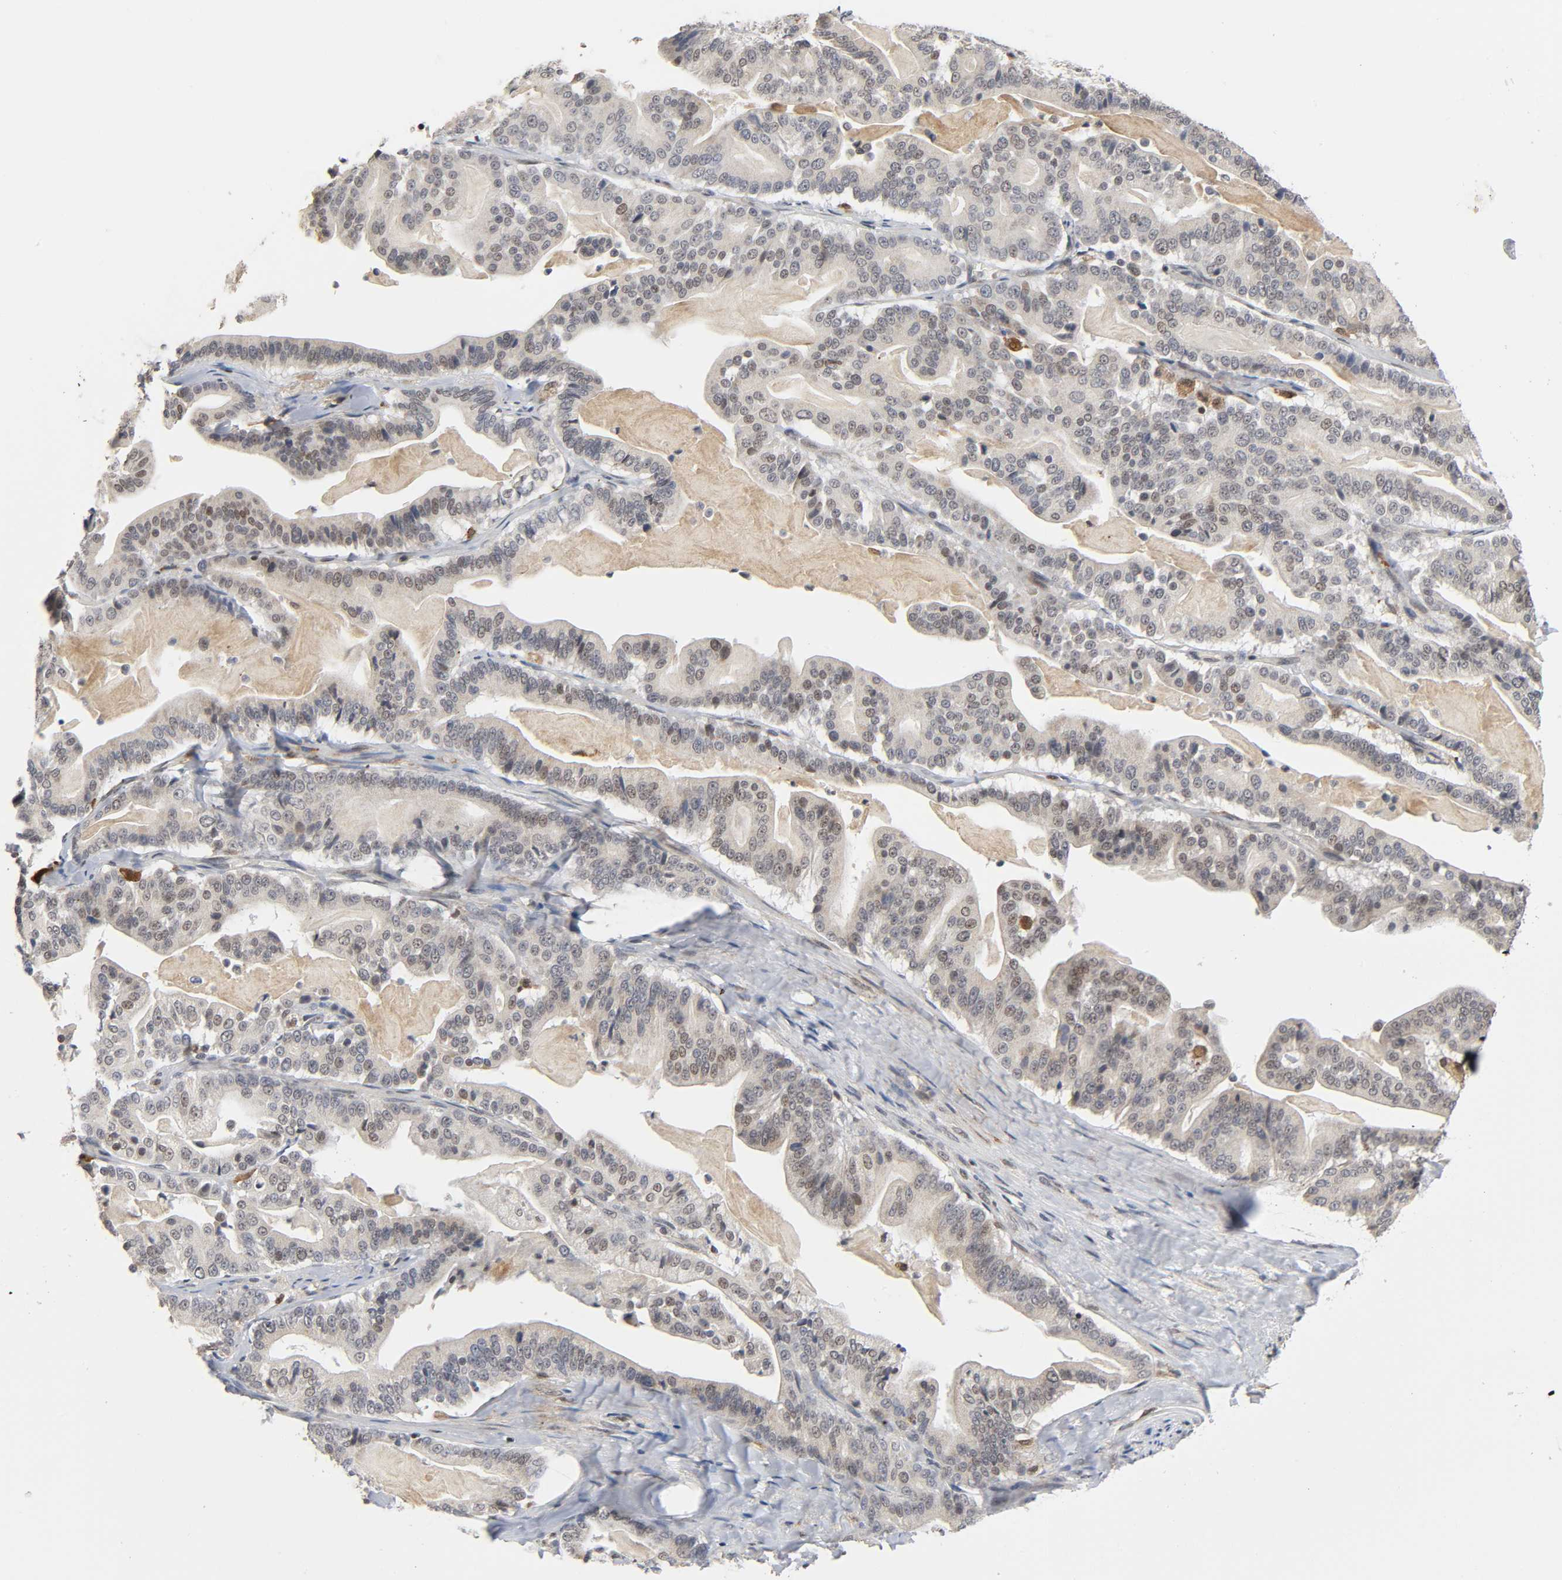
{"staining": {"intensity": "weak", "quantity": "<25%", "location": "nuclear"}, "tissue": "pancreatic cancer", "cell_type": "Tumor cells", "image_type": "cancer", "snomed": [{"axis": "morphology", "description": "Adenocarcinoma, NOS"}, {"axis": "topography", "description": "Pancreas"}], "caption": "This is a image of immunohistochemistry (IHC) staining of pancreatic cancer (adenocarcinoma), which shows no positivity in tumor cells.", "gene": "KAT2B", "patient": {"sex": "male", "age": 63}}